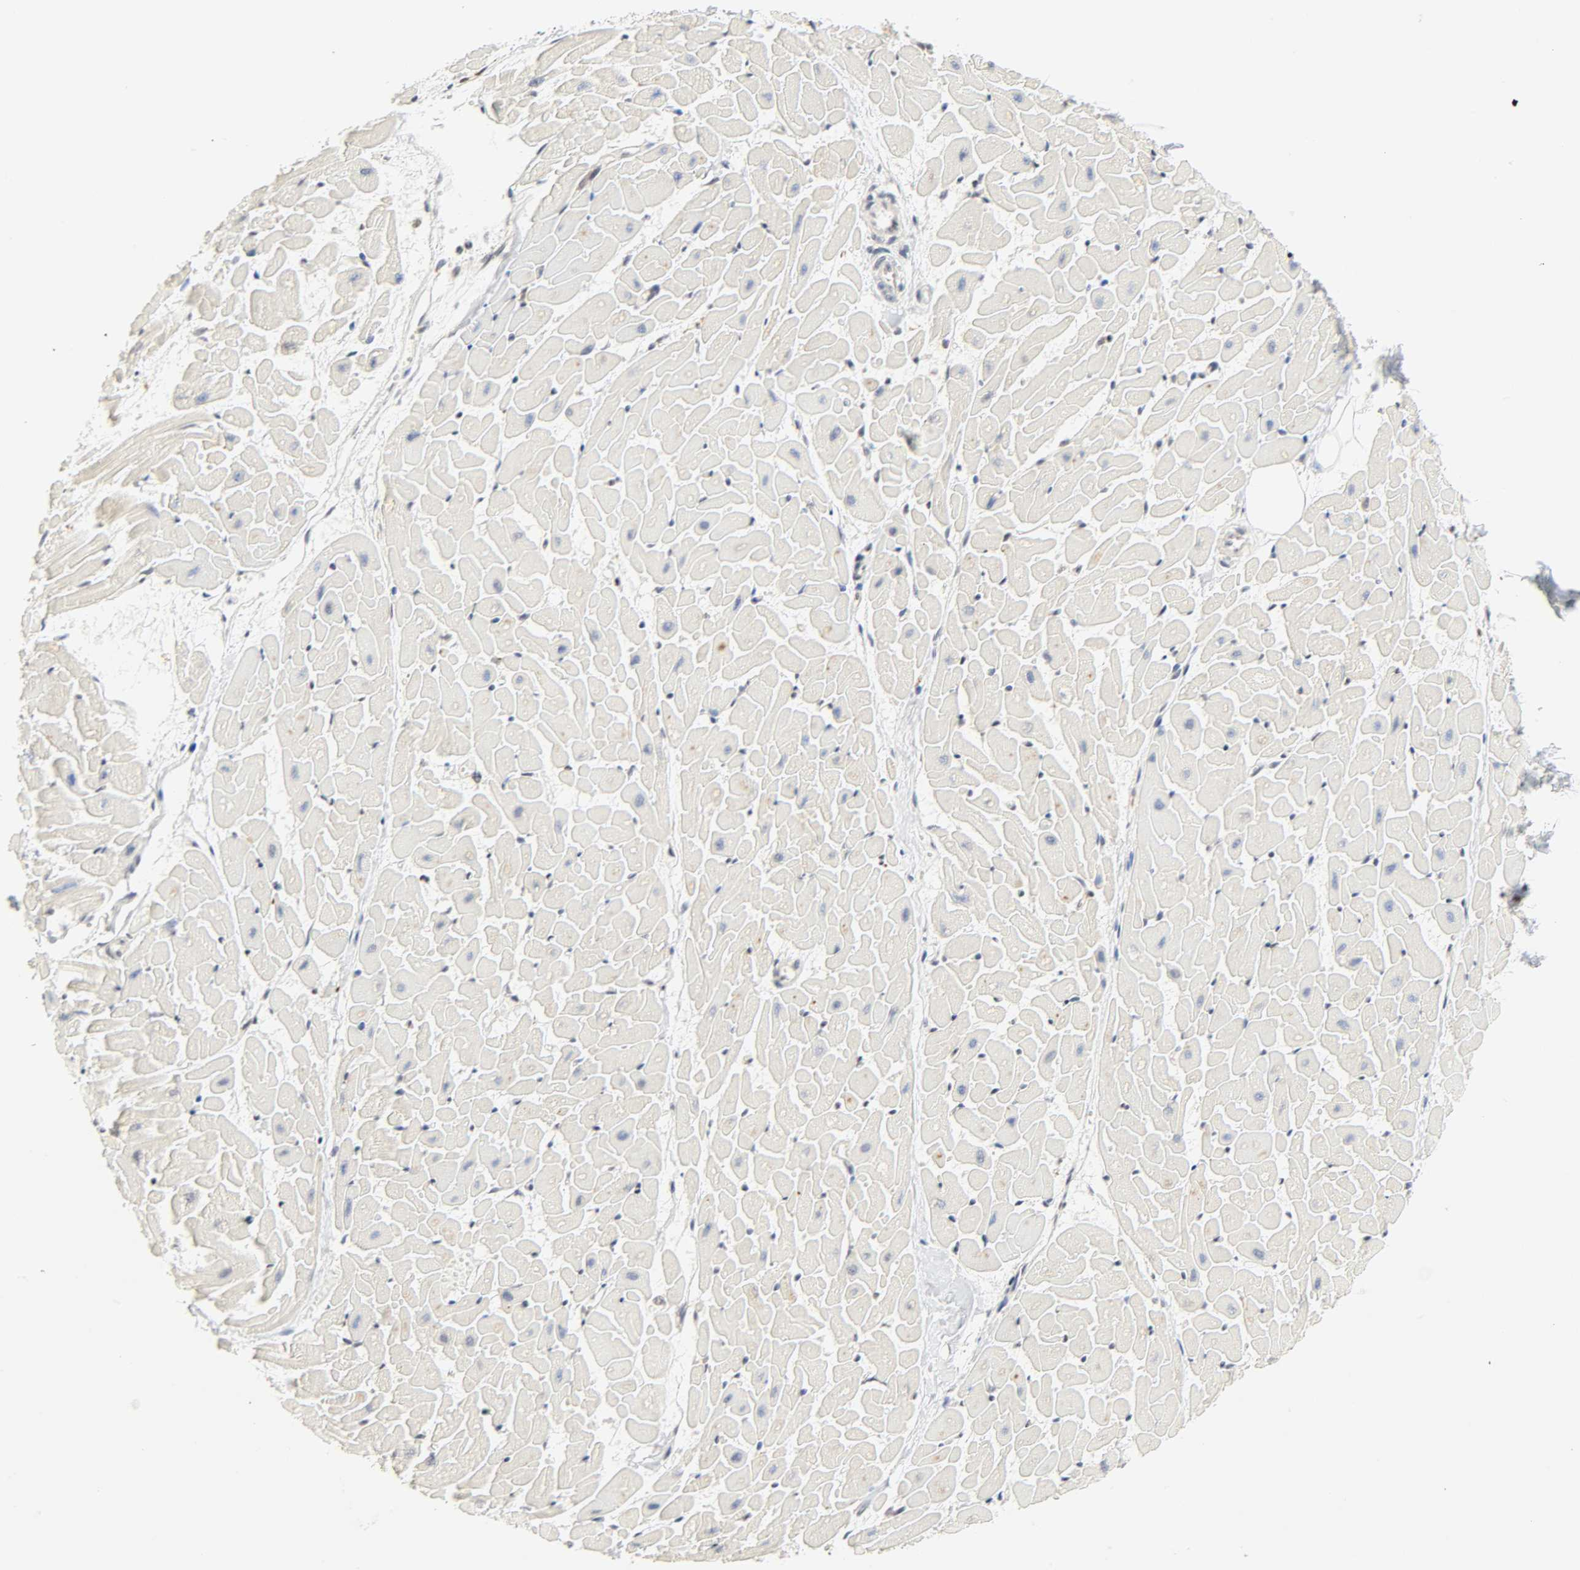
{"staining": {"intensity": "negative", "quantity": "none", "location": "none"}, "tissue": "heart muscle", "cell_type": "Cardiomyocytes", "image_type": "normal", "snomed": [{"axis": "morphology", "description": "Normal tissue, NOS"}, {"axis": "topography", "description": "Heart"}], "caption": "Cardiomyocytes show no significant expression in unremarkable heart muscle. (DAB (3,3'-diaminobenzidine) immunohistochemistry (IHC) with hematoxylin counter stain).", "gene": "DAZAP1", "patient": {"sex": "female", "age": 19}}